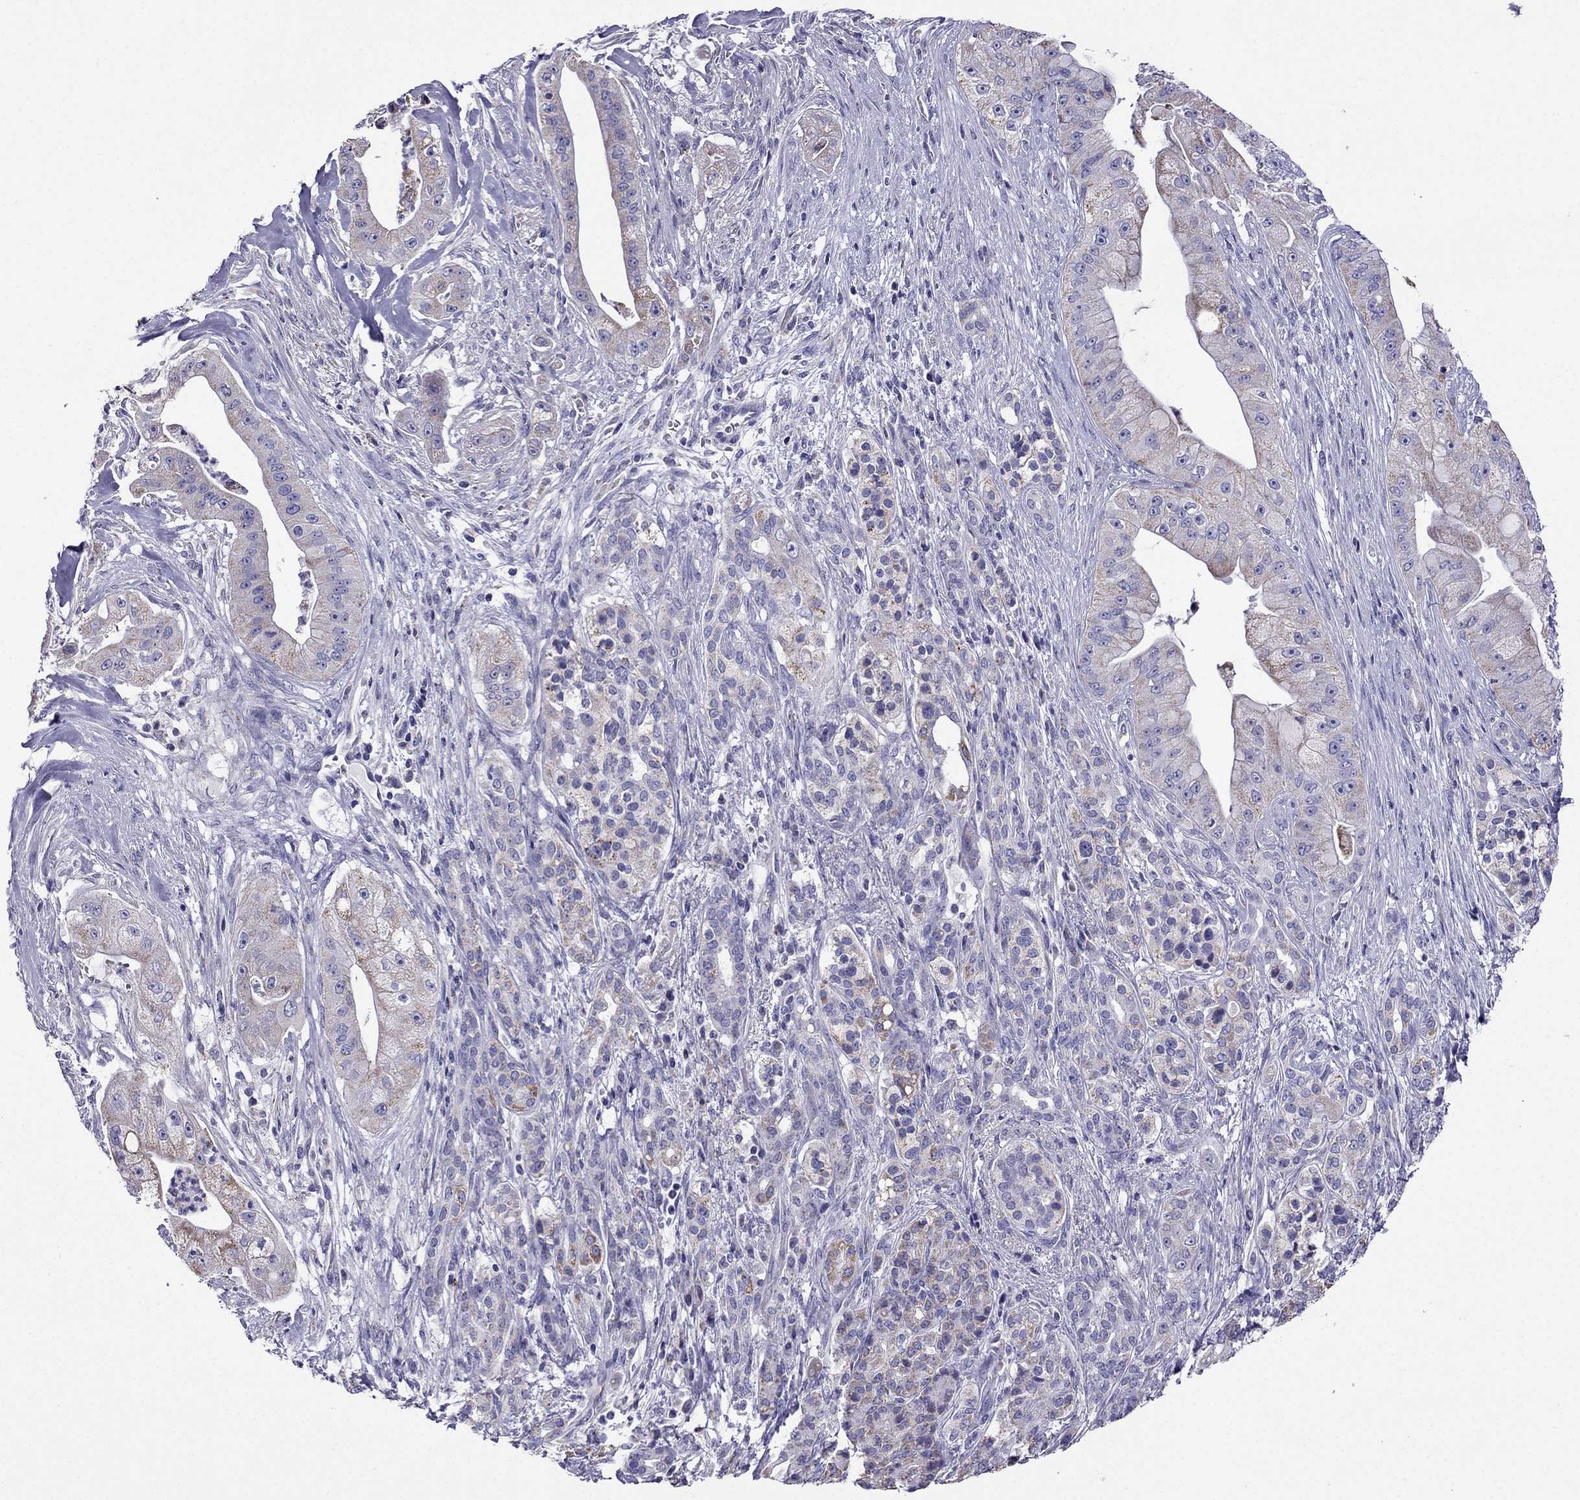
{"staining": {"intensity": "weak", "quantity": "25%-75%", "location": "cytoplasmic/membranous"}, "tissue": "pancreatic cancer", "cell_type": "Tumor cells", "image_type": "cancer", "snomed": [{"axis": "morphology", "description": "Normal tissue, NOS"}, {"axis": "morphology", "description": "Inflammation, NOS"}, {"axis": "morphology", "description": "Adenocarcinoma, NOS"}, {"axis": "topography", "description": "Pancreas"}], "caption": "Weak cytoplasmic/membranous positivity for a protein is seen in approximately 25%-75% of tumor cells of adenocarcinoma (pancreatic) using immunohistochemistry.", "gene": "DSC1", "patient": {"sex": "male", "age": 57}}